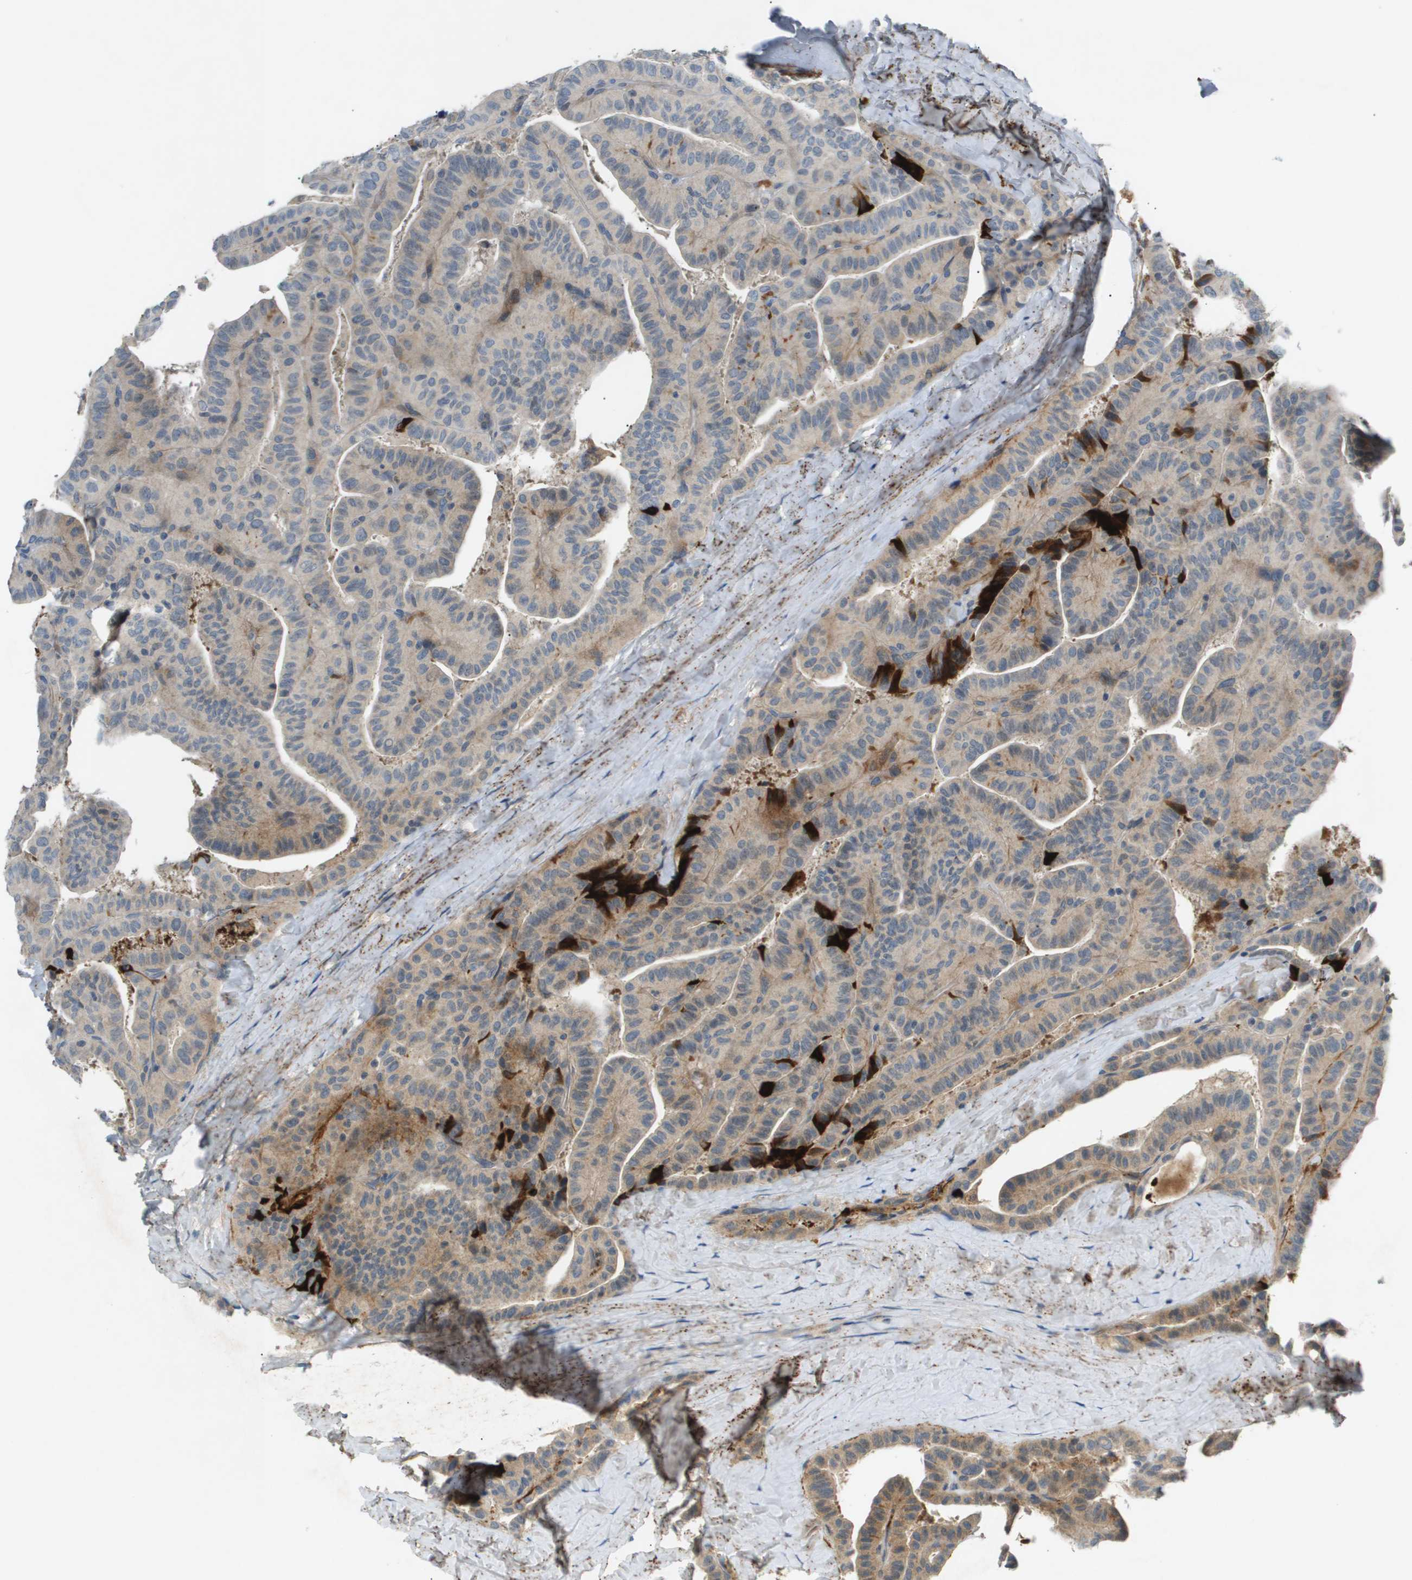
{"staining": {"intensity": "weak", "quantity": "<25%", "location": "cytoplasmic/membranous"}, "tissue": "thyroid cancer", "cell_type": "Tumor cells", "image_type": "cancer", "snomed": [{"axis": "morphology", "description": "Papillary adenocarcinoma, NOS"}, {"axis": "topography", "description": "Thyroid gland"}], "caption": "Micrograph shows no protein staining in tumor cells of thyroid papillary adenocarcinoma tissue.", "gene": "VTN", "patient": {"sex": "male", "age": 77}}